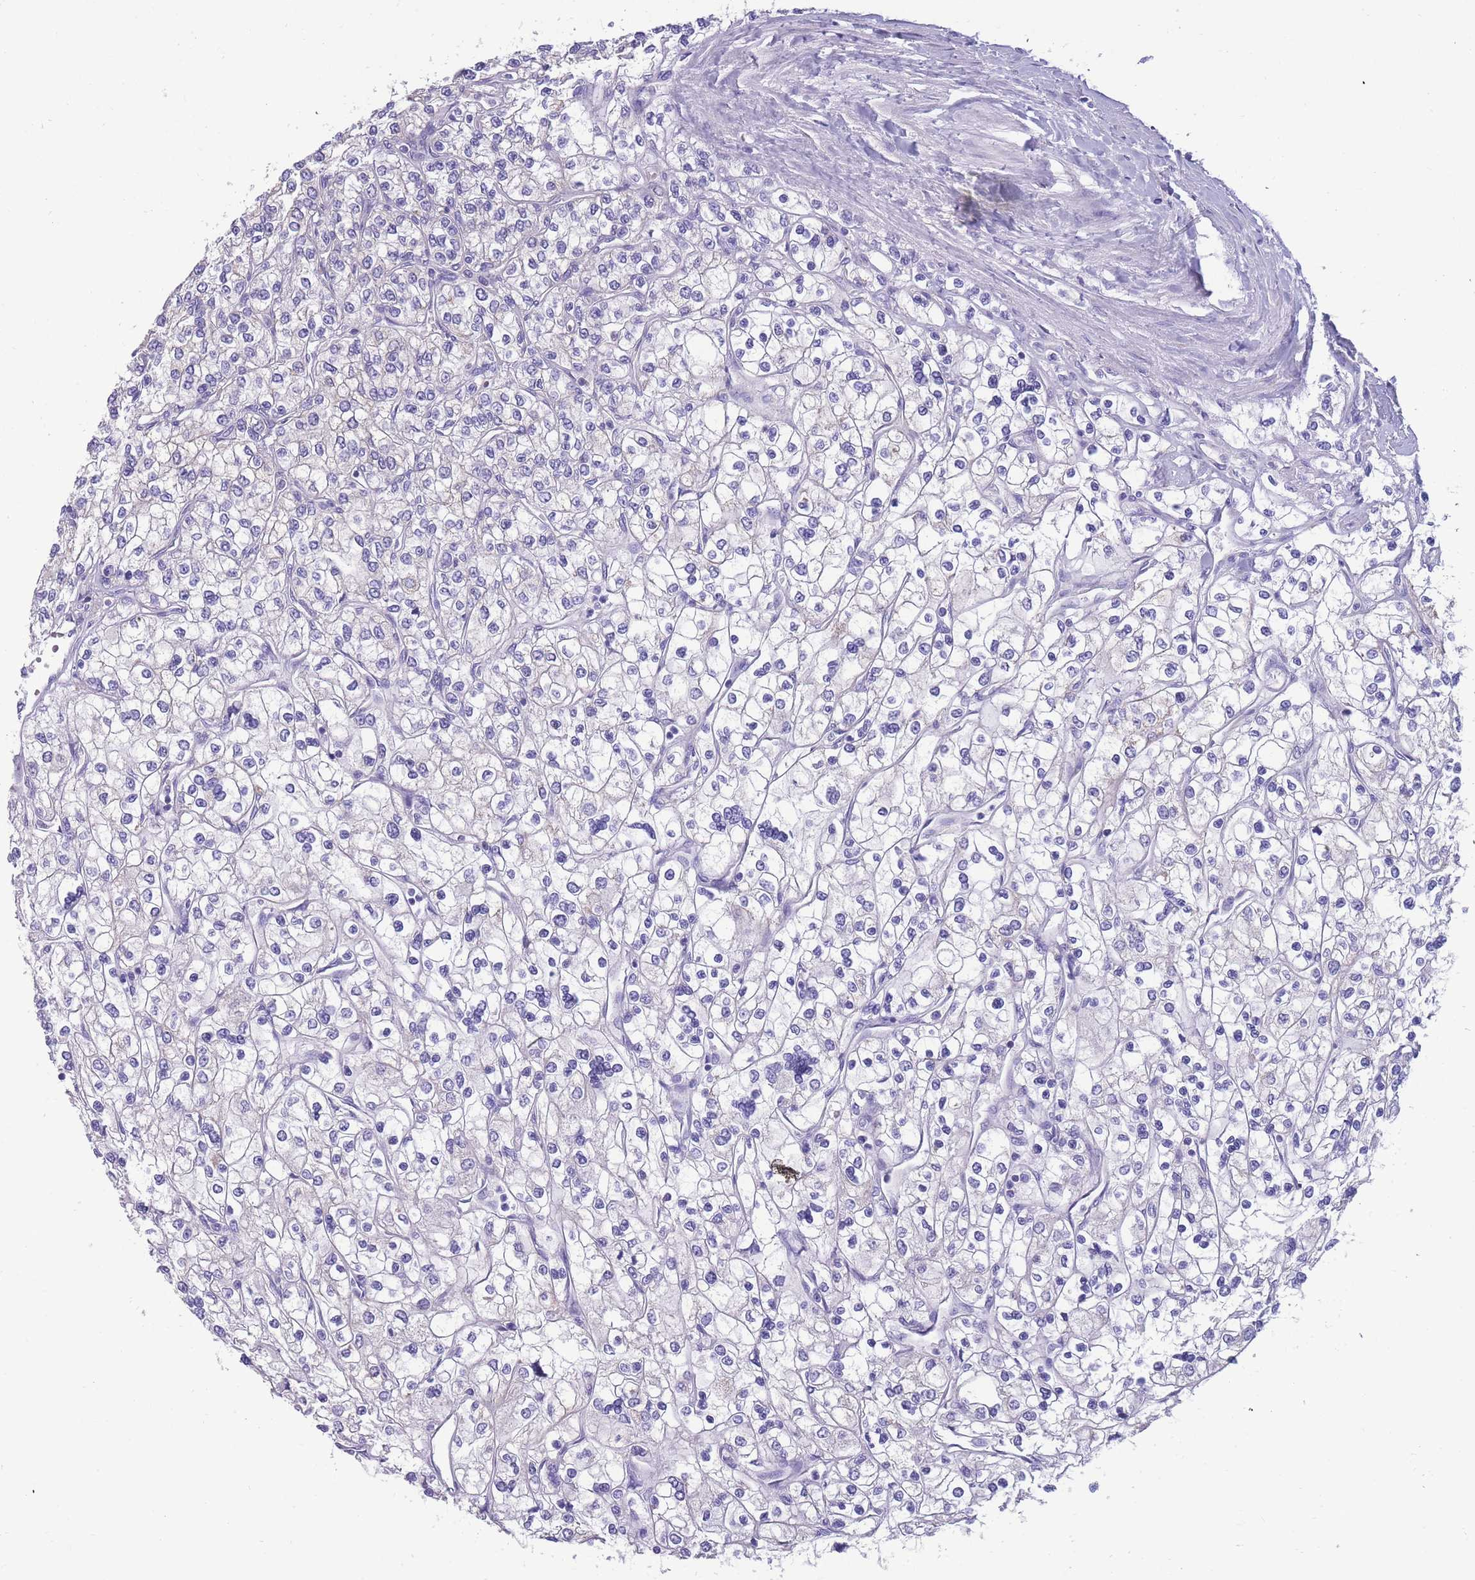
{"staining": {"intensity": "negative", "quantity": "none", "location": "none"}, "tissue": "renal cancer", "cell_type": "Tumor cells", "image_type": "cancer", "snomed": [{"axis": "morphology", "description": "Adenocarcinoma, NOS"}, {"axis": "topography", "description": "Kidney"}], "caption": "Protein analysis of adenocarcinoma (renal) reveals no significant staining in tumor cells.", "gene": "INTS2", "patient": {"sex": "male", "age": 80}}